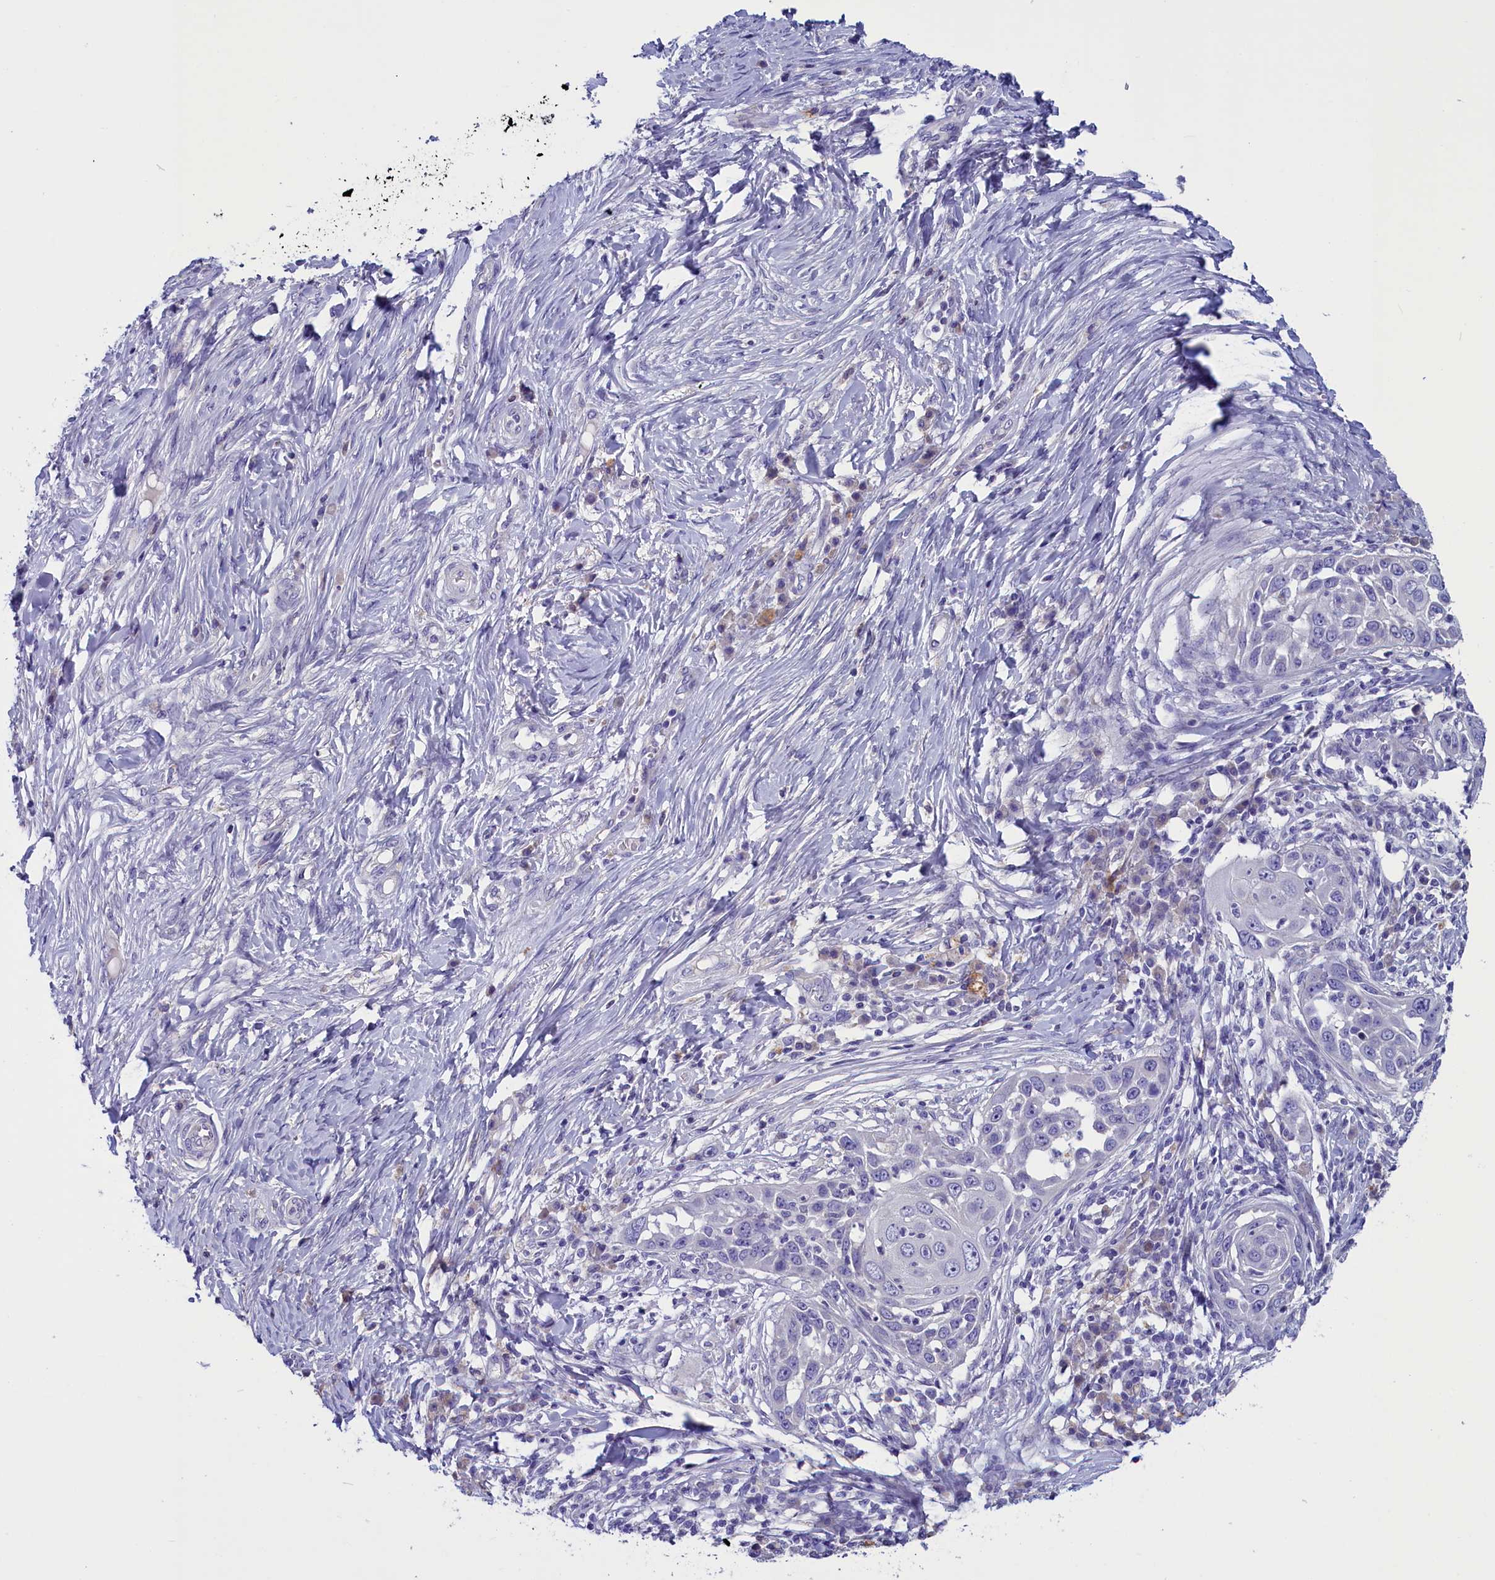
{"staining": {"intensity": "negative", "quantity": "none", "location": "none"}, "tissue": "skin cancer", "cell_type": "Tumor cells", "image_type": "cancer", "snomed": [{"axis": "morphology", "description": "Squamous cell carcinoma, NOS"}, {"axis": "topography", "description": "Skin"}], "caption": "Image shows no protein staining in tumor cells of squamous cell carcinoma (skin) tissue.", "gene": "RTTN", "patient": {"sex": "female", "age": 44}}